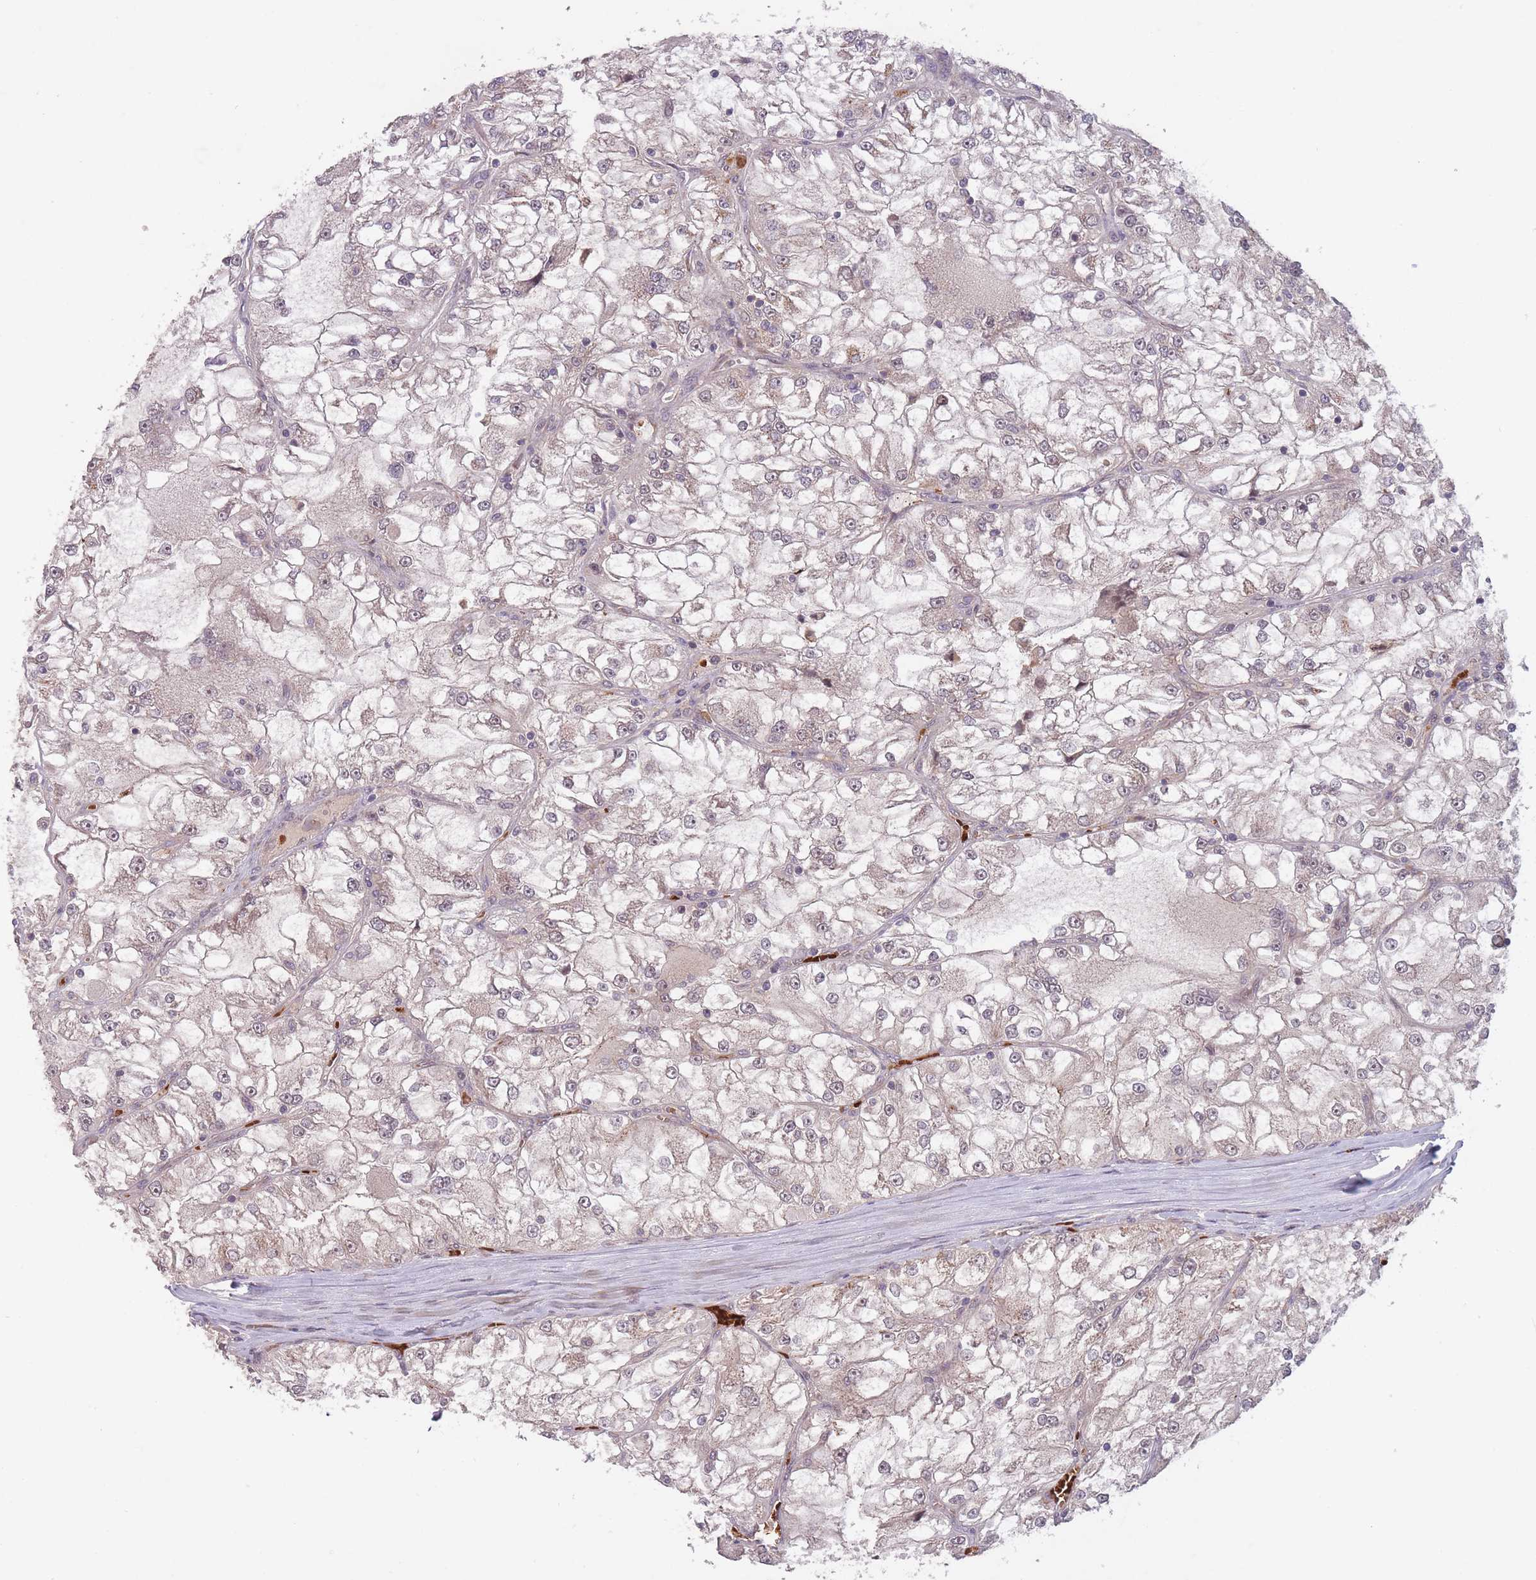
{"staining": {"intensity": "weak", "quantity": "<25%", "location": "cytoplasmic/membranous"}, "tissue": "renal cancer", "cell_type": "Tumor cells", "image_type": "cancer", "snomed": [{"axis": "morphology", "description": "Adenocarcinoma, NOS"}, {"axis": "topography", "description": "Kidney"}], "caption": "A histopathology image of human adenocarcinoma (renal) is negative for staining in tumor cells. Brightfield microscopy of immunohistochemistry stained with DAB (brown) and hematoxylin (blue), captured at high magnification.", "gene": "SECTM1", "patient": {"sex": "female", "age": 72}}